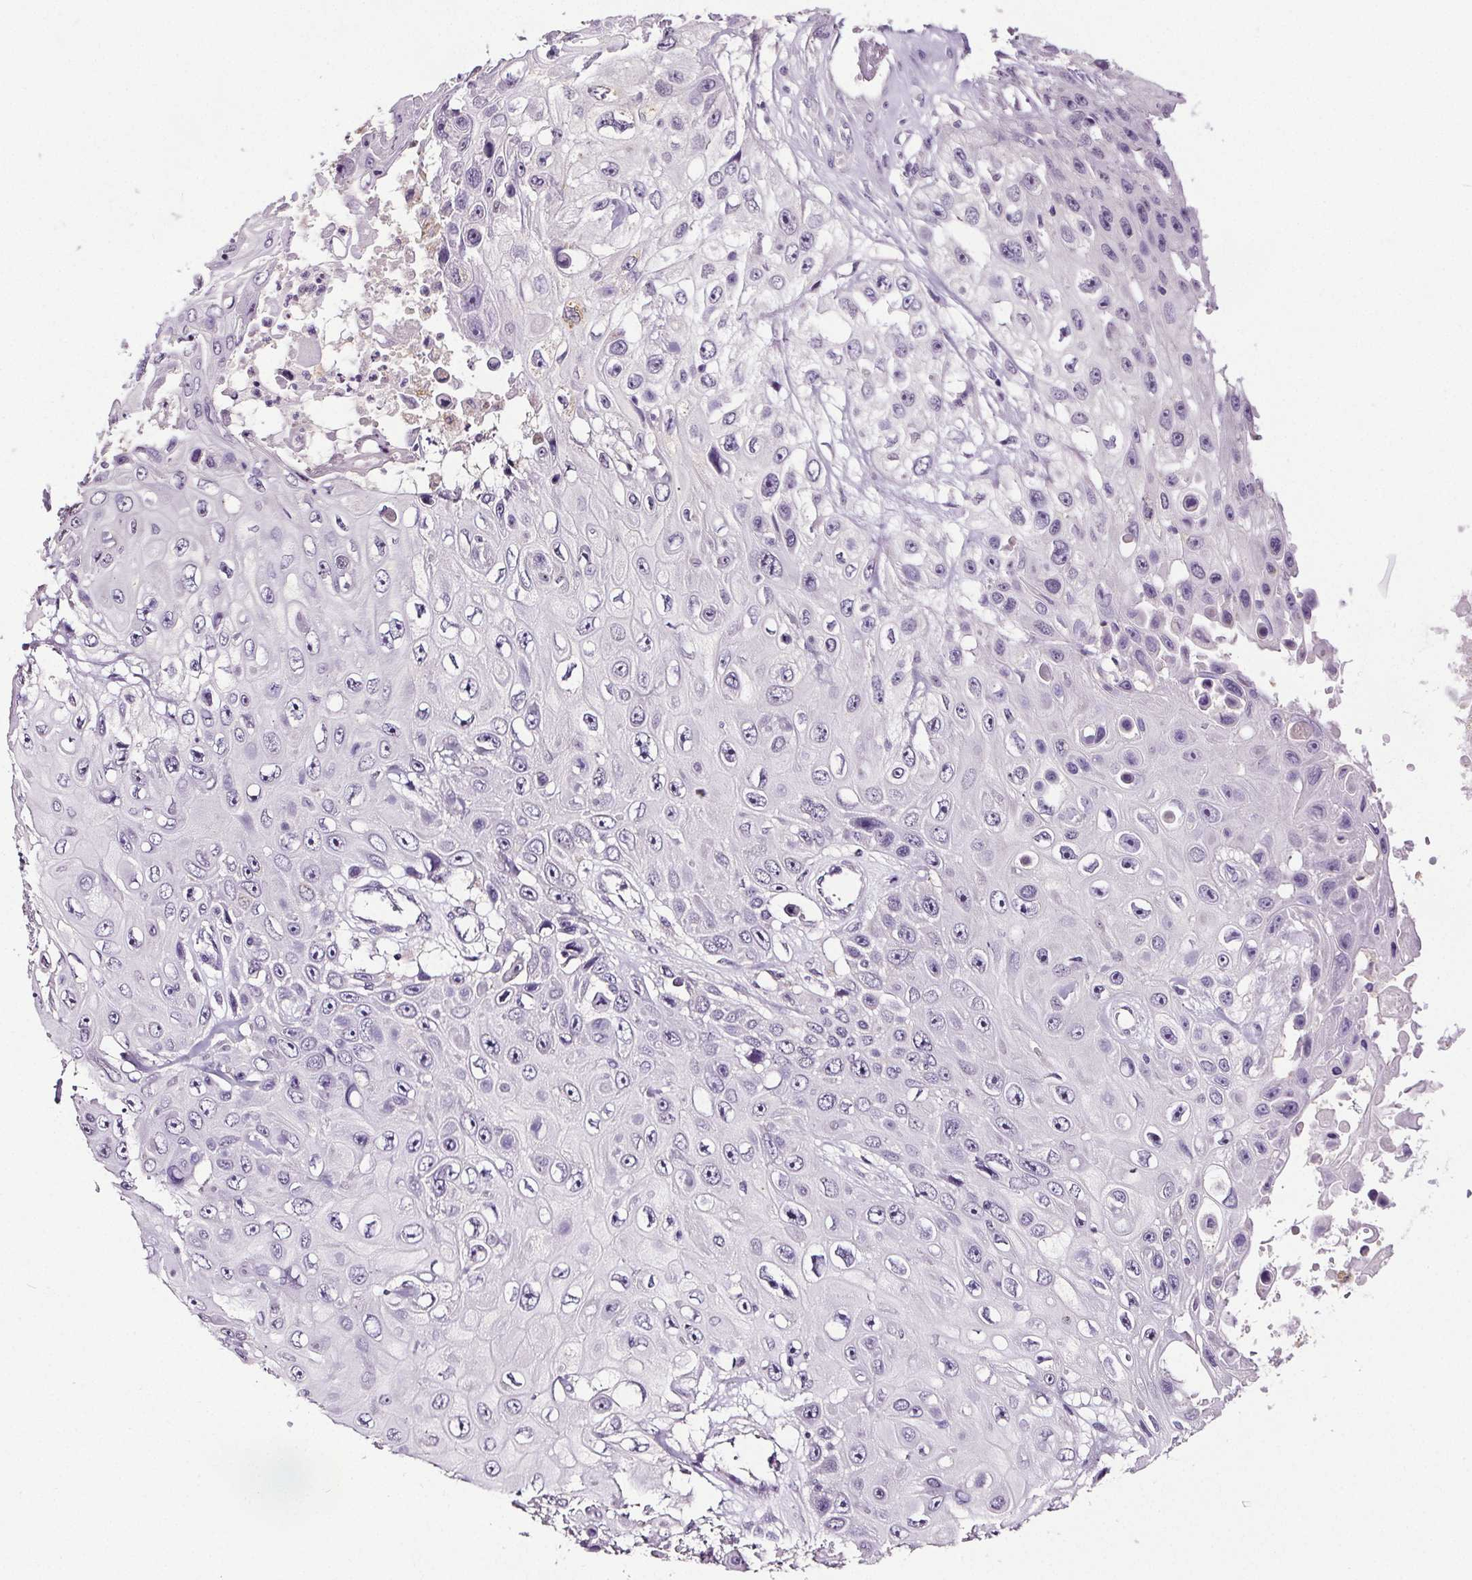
{"staining": {"intensity": "negative", "quantity": "none", "location": "none"}, "tissue": "skin cancer", "cell_type": "Tumor cells", "image_type": "cancer", "snomed": [{"axis": "morphology", "description": "Squamous cell carcinoma, NOS"}, {"axis": "topography", "description": "Skin"}], "caption": "This is a histopathology image of immunohistochemistry staining of skin cancer, which shows no staining in tumor cells.", "gene": "GPIHBP1", "patient": {"sex": "male", "age": 82}}